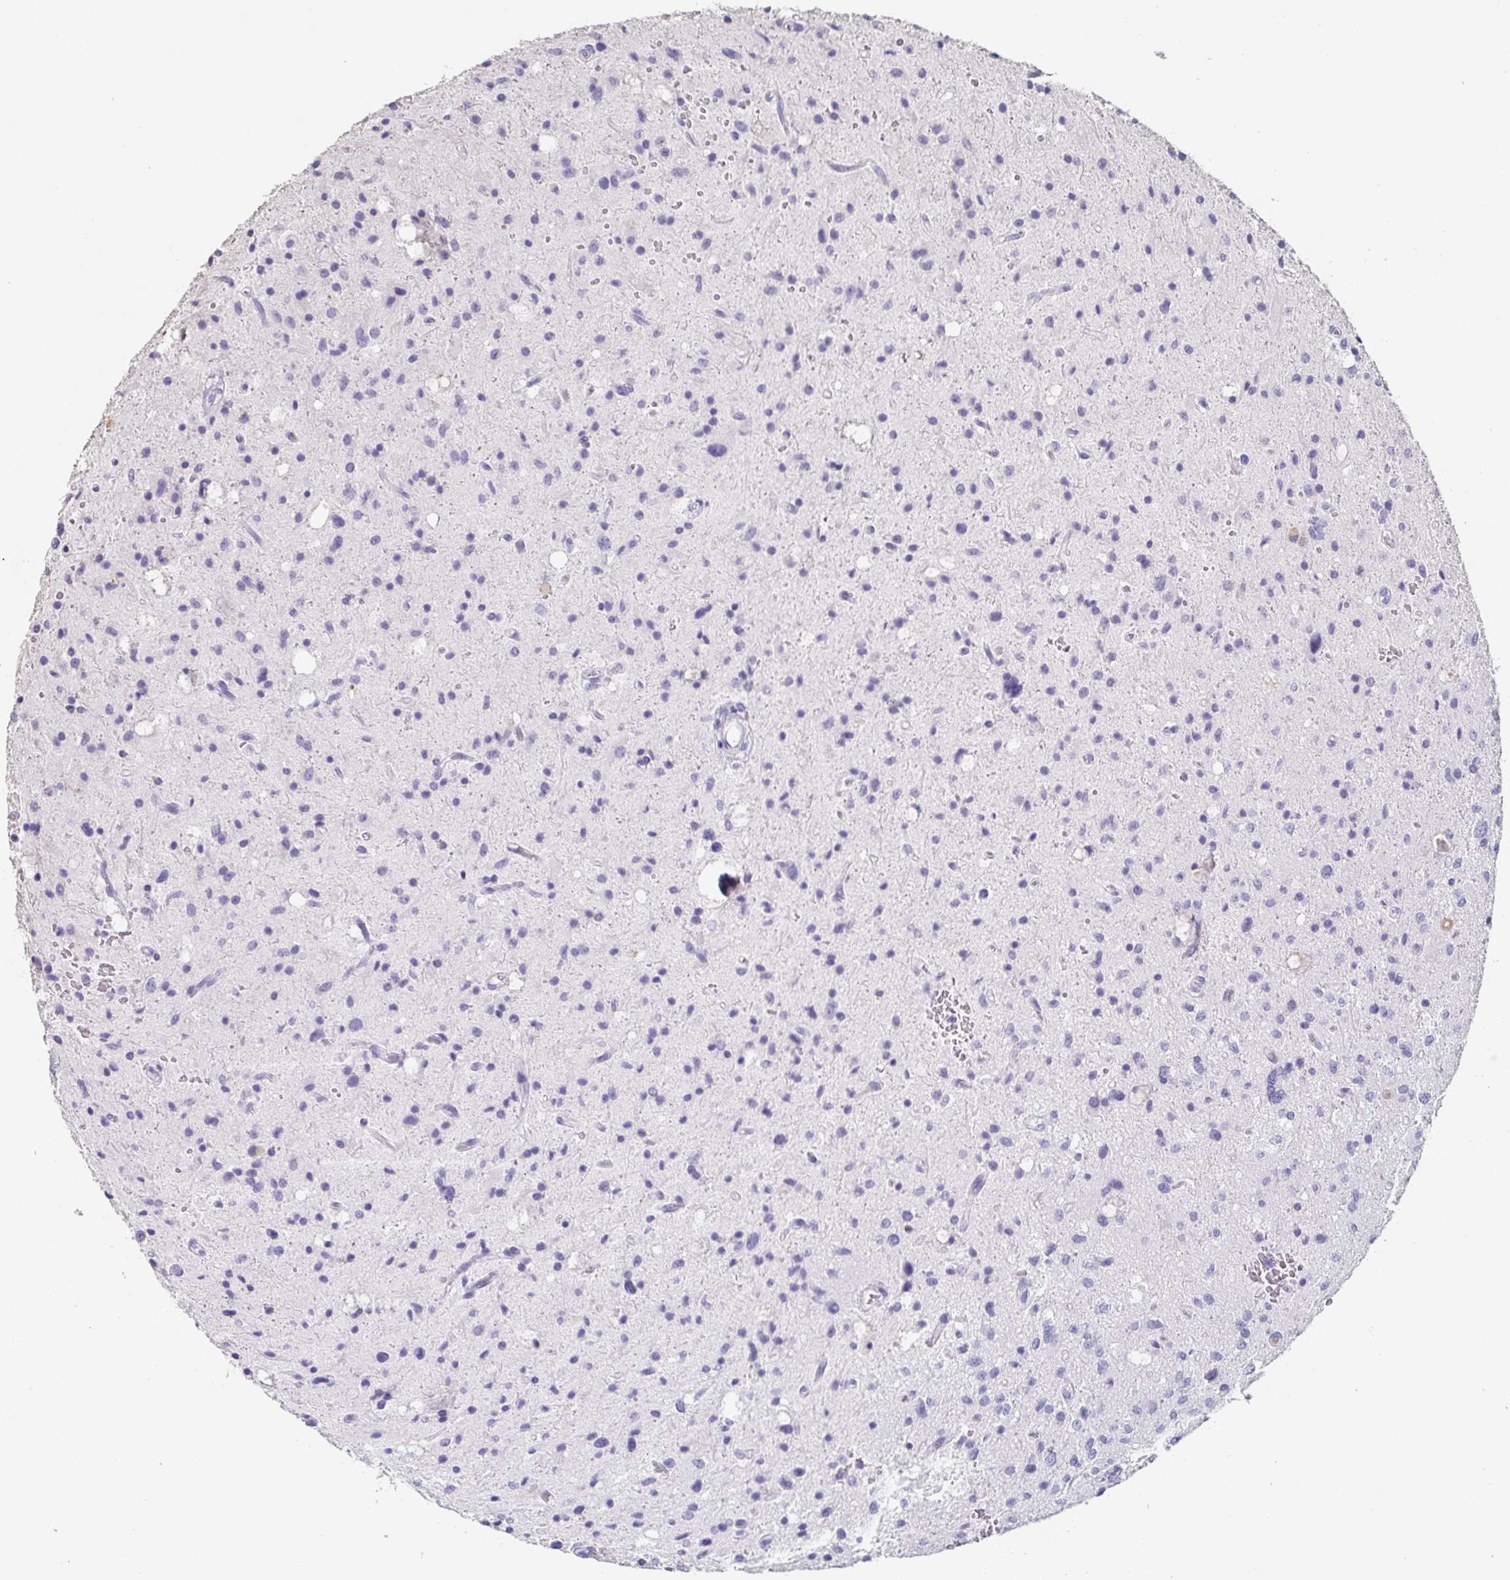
{"staining": {"intensity": "negative", "quantity": "none", "location": "none"}, "tissue": "glioma", "cell_type": "Tumor cells", "image_type": "cancer", "snomed": [{"axis": "morphology", "description": "Glioma, malignant, Low grade"}, {"axis": "topography", "description": "Brain"}], "caption": "An immunohistochemistry (IHC) micrograph of glioma is shown. There is no staining in tumor cells of glioma. (Immunohistochemistry (ihc), brightfield microscopy, high magnification).", "gene": "BPIFA2", "patient": {"sex": "female", "age": 58}}